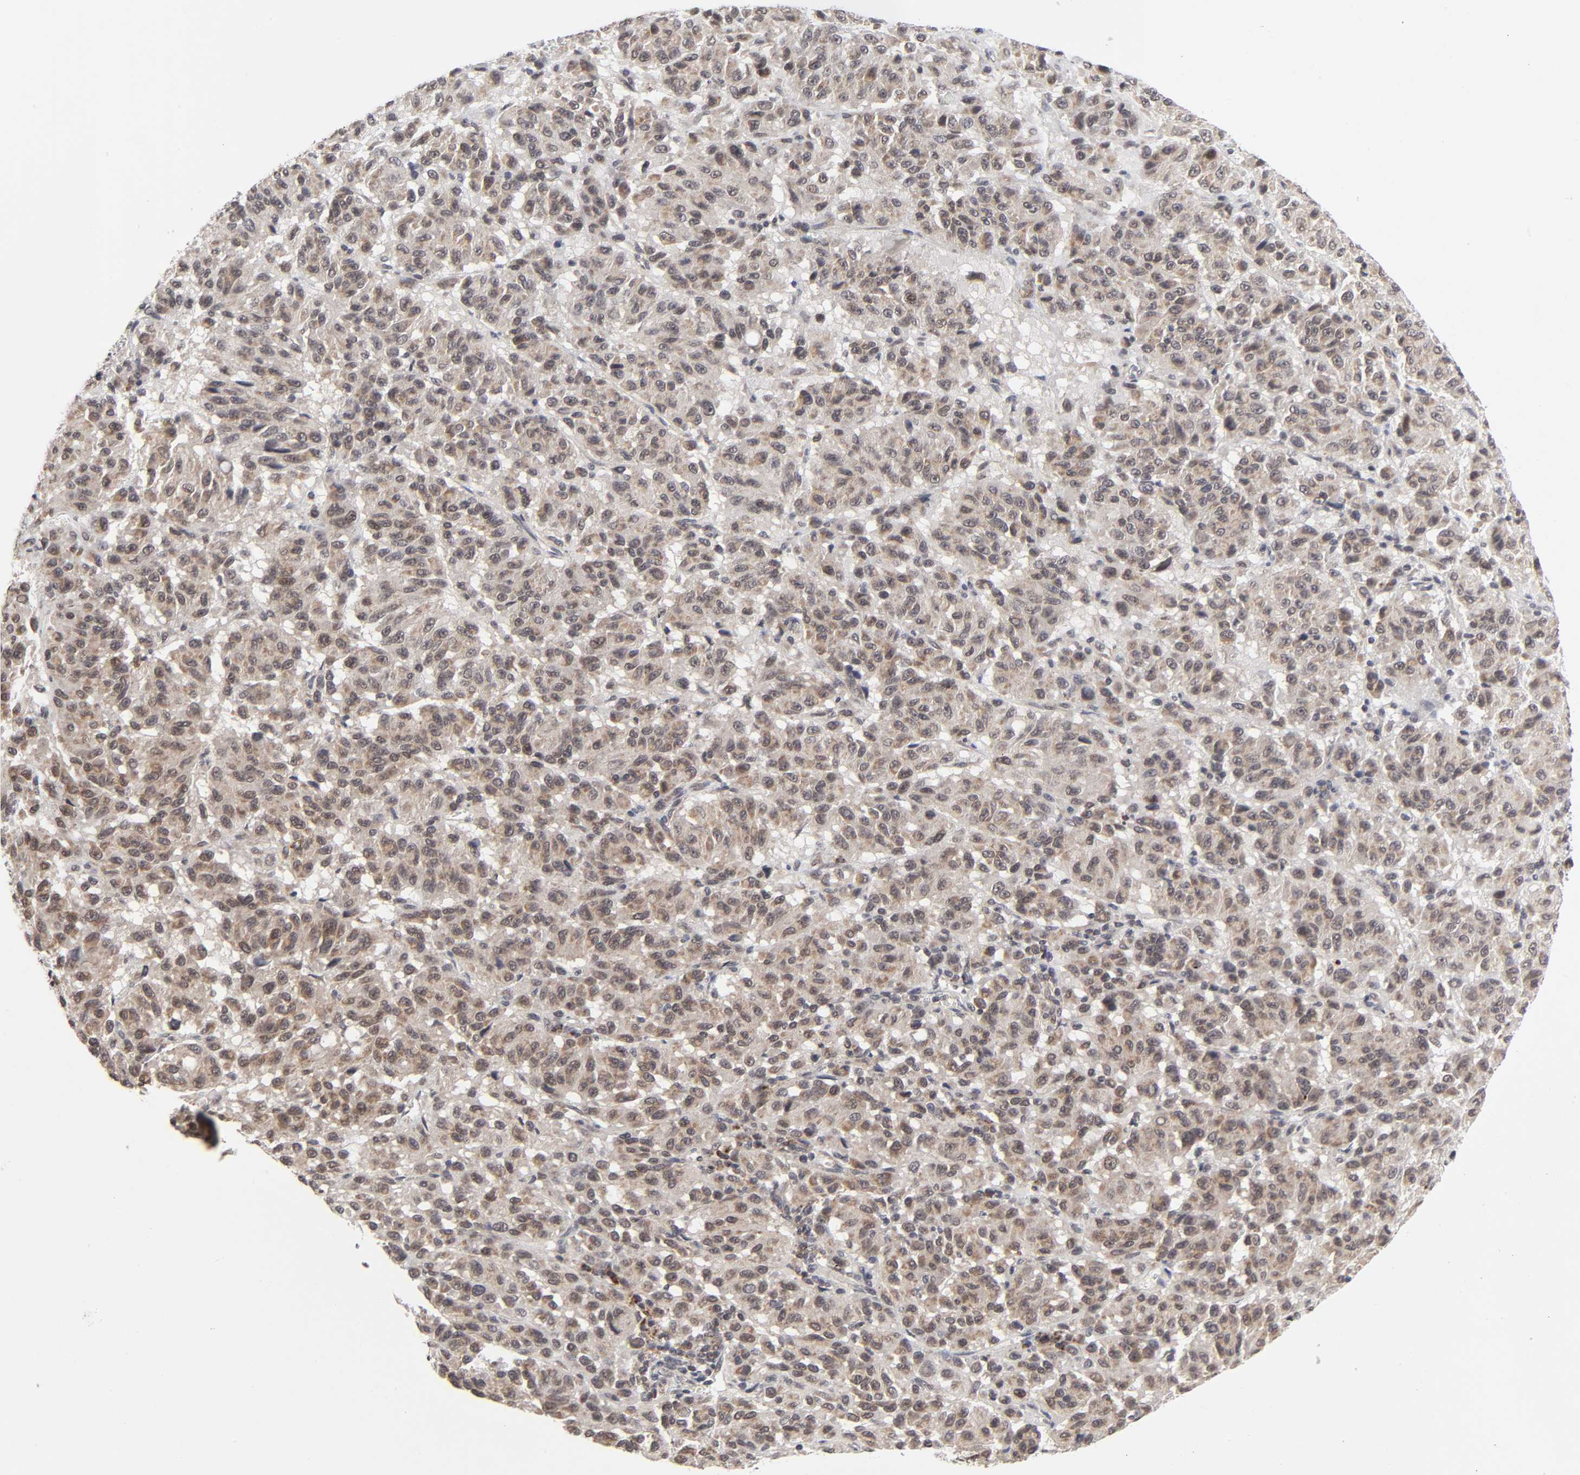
{"staining": {"intensity": "moderate", "quantity": ">75%", "location": "cytoplasmic/membranous,nuclear"}, "tissue": "melanoma", "cell_type": "Tumor cells", "image_type": "cancer", "snomed": [{"axis": "morphology", "description": "Malignant melanoma, Metastatic site"}, {"axis": "topography", "description": "Lung"}], "caption": "This image reveals IHC staining of malignant melanoma (metastatic site), with medium moderate cytoplasmic/membranous and nuclear staining in about >75% of tumor cells.", "gene": "AUH", "patient": {"sex": "male", "age": 64}}